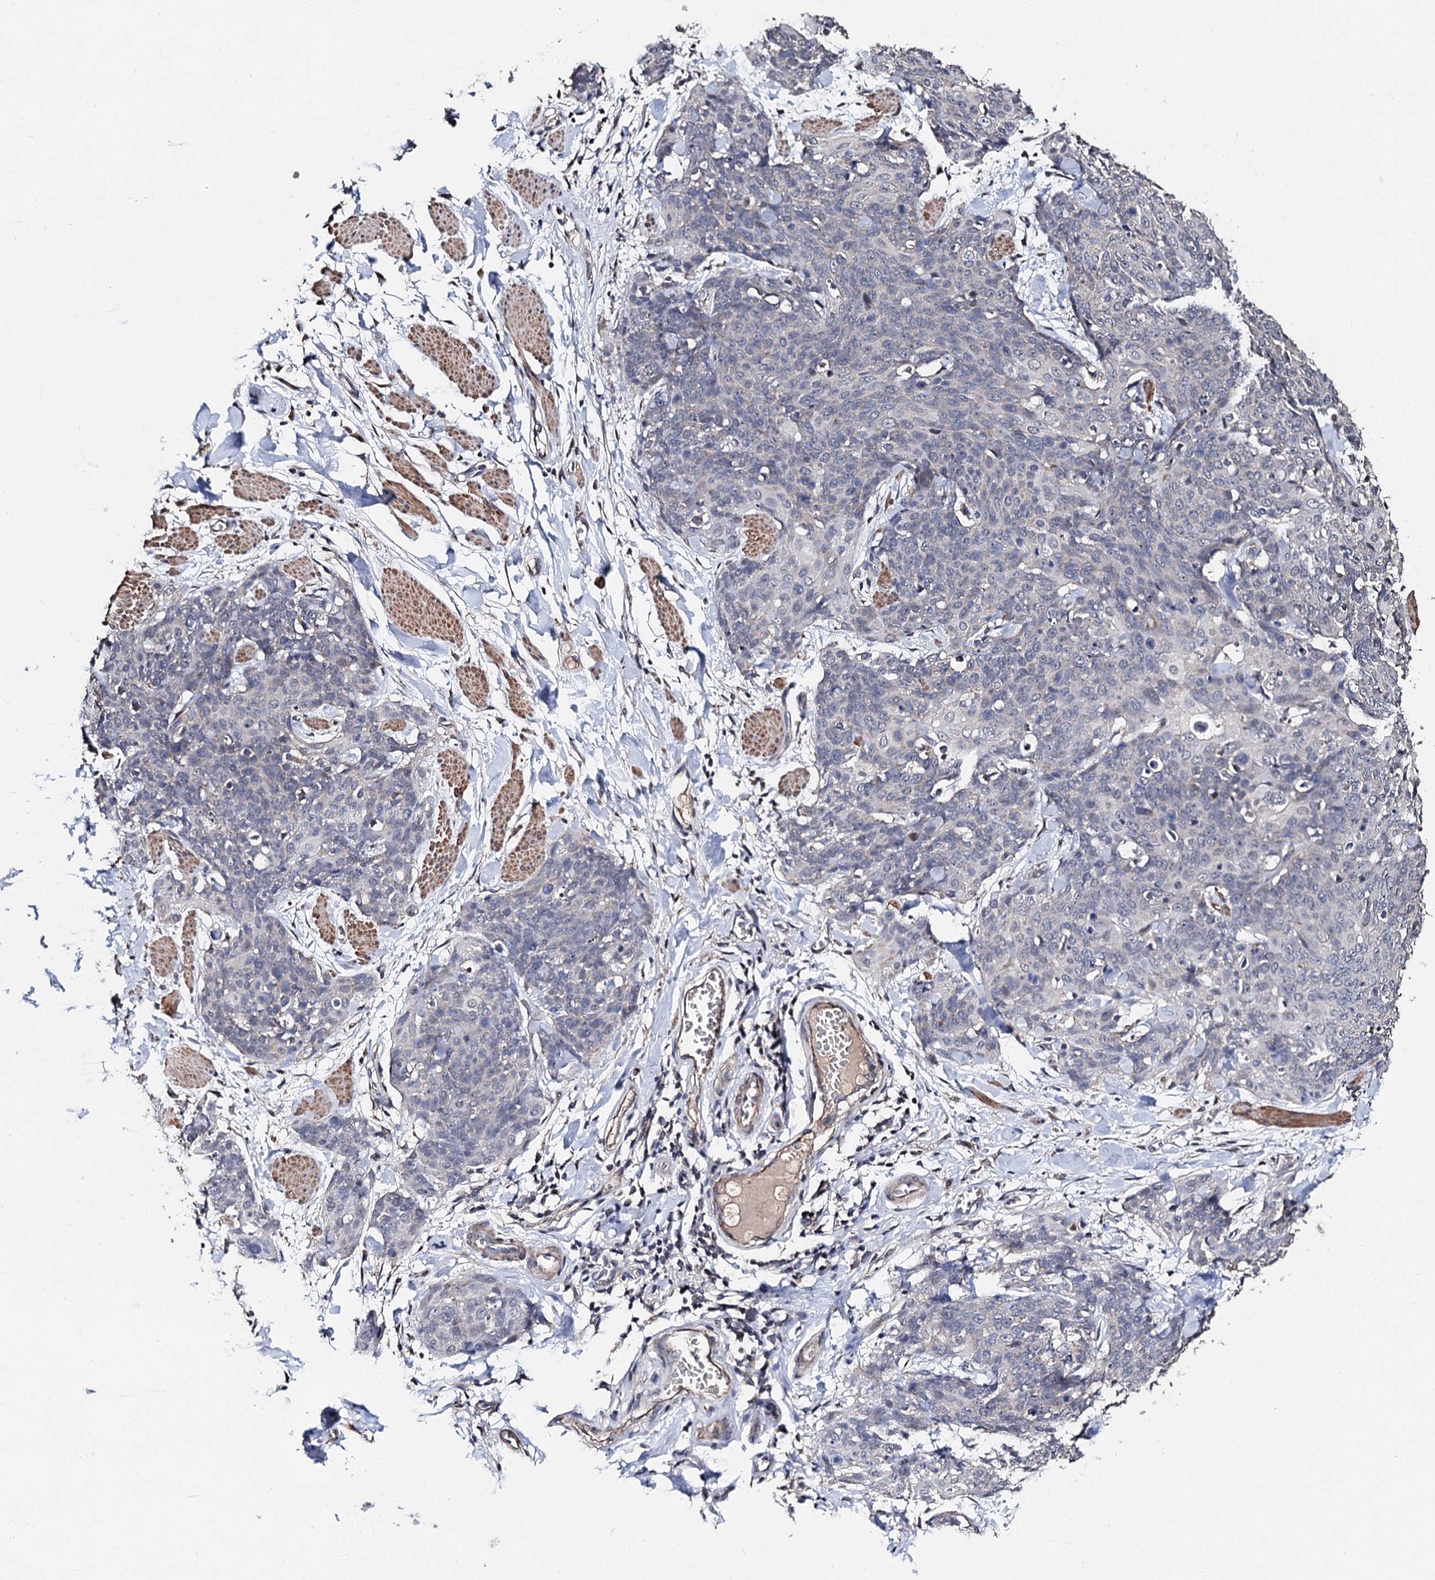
{"staining": {"intensity": "negative", "quantity": "none", "location": "none"}, "tissue": "skin cancer", "cell_type": "Tumor cells", "image_type": "cancer", "snomed": [{"axis": "morphology", "description": "Squamous cell carcinoma, NOS"}, {"axis": "topography", "description": "Skin"}, {"axis": "topography", "description": "Vulva"}], "caption": "A histopathology image of squamous cell carcinoma (skin) stained for a protein demonstrates no brown staining in tumor cells.", "gene": "PPTC7", "patient": {"sex": "female", "age": 85}}